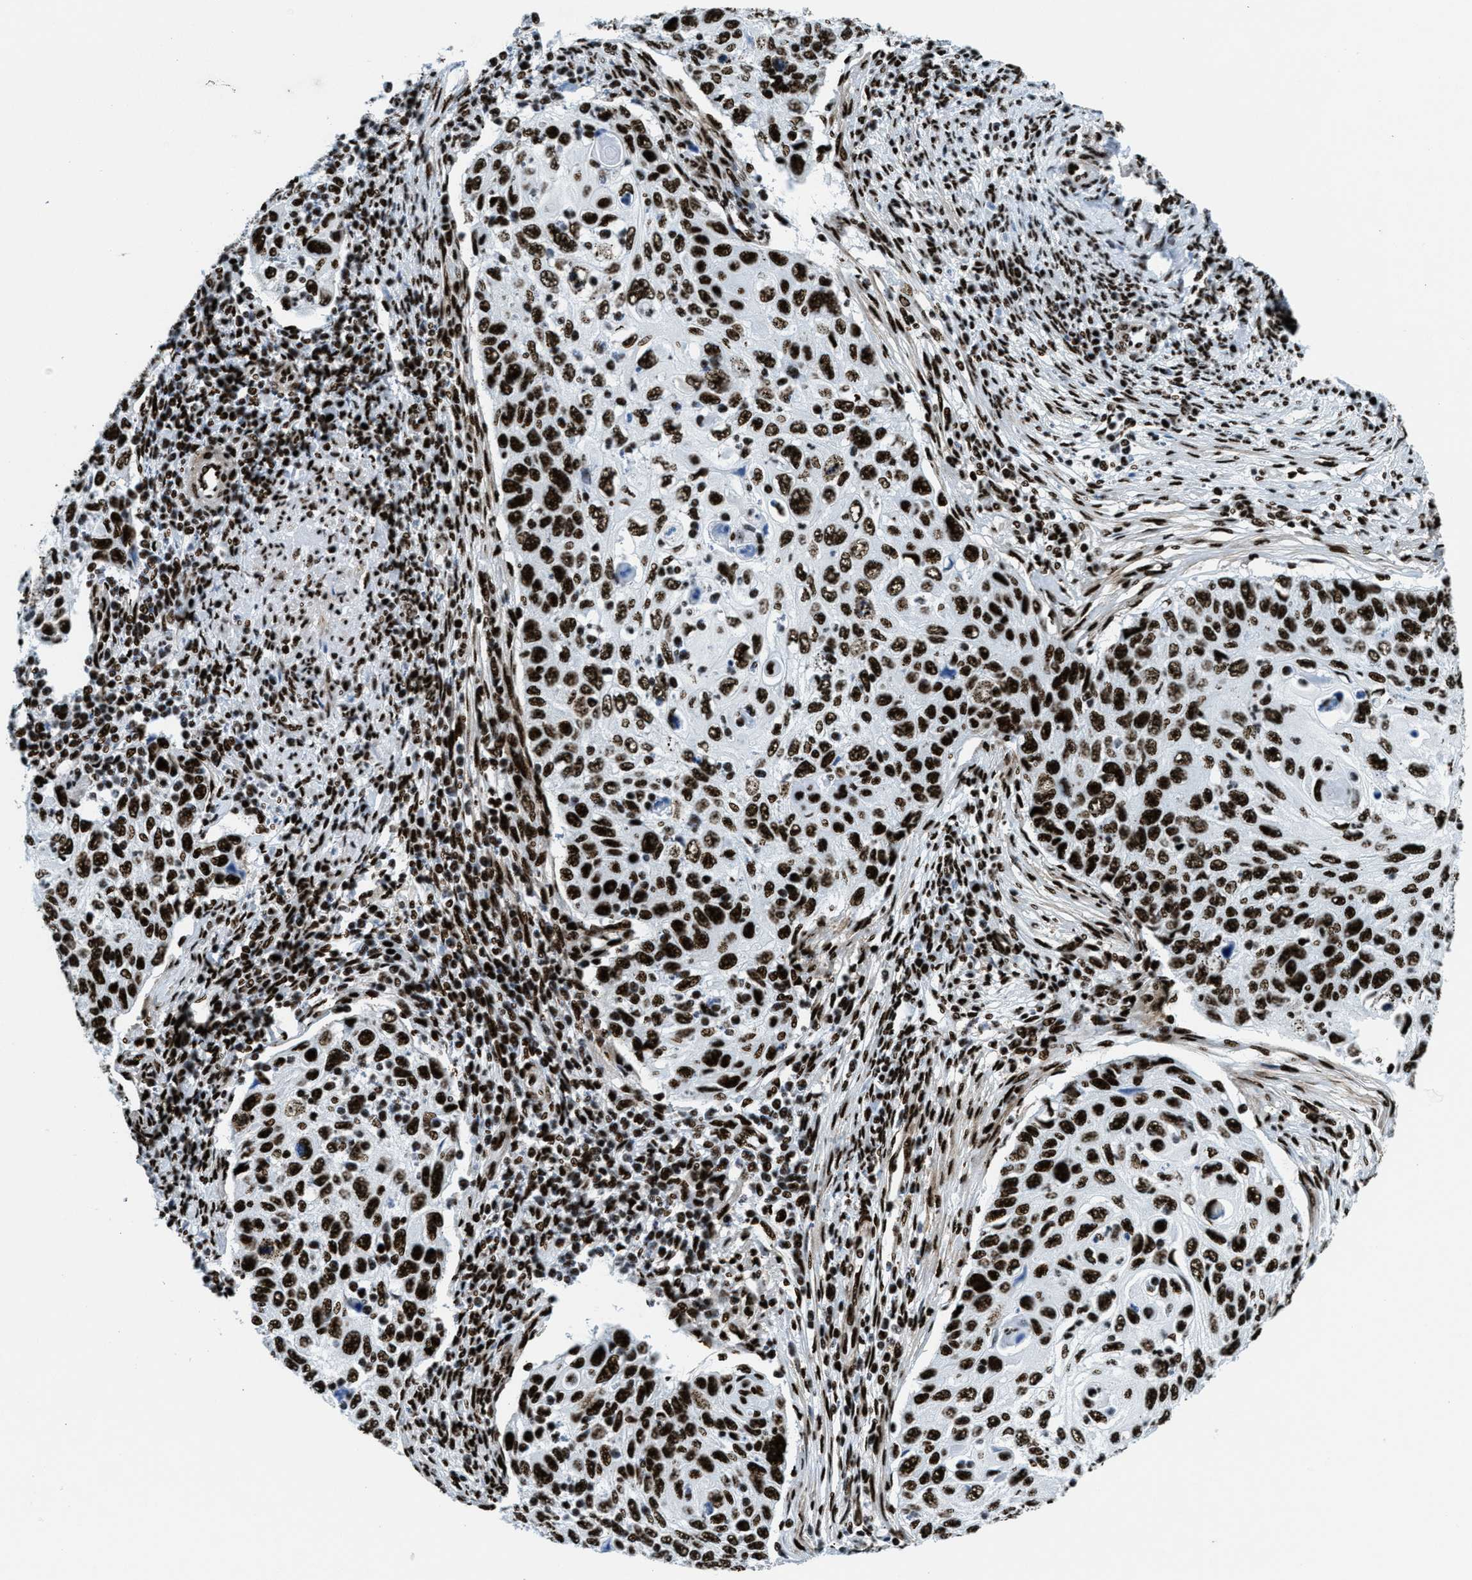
{"staining": {"intensity": "strong", "quantity": ">75%", "location": "nuclear"}, "tissue": "cervical cancer", "cell_type": "Tumor cells", "image_type": "cancer", "snomed": [{"axis": "morphology", "description": "Squamous cell carcinoma, NOS"}, {"axis": "topography", "description": "Cervix"}], "caption": "Immunohistochemistry image of squamous cell carcinoma (cervical) stained for a protein (brown), which shows high levels of strong nuclear staining in about >75% of tumor cells.", "gene": "NONO", "patient": {"sex": "female", "age": 70}}